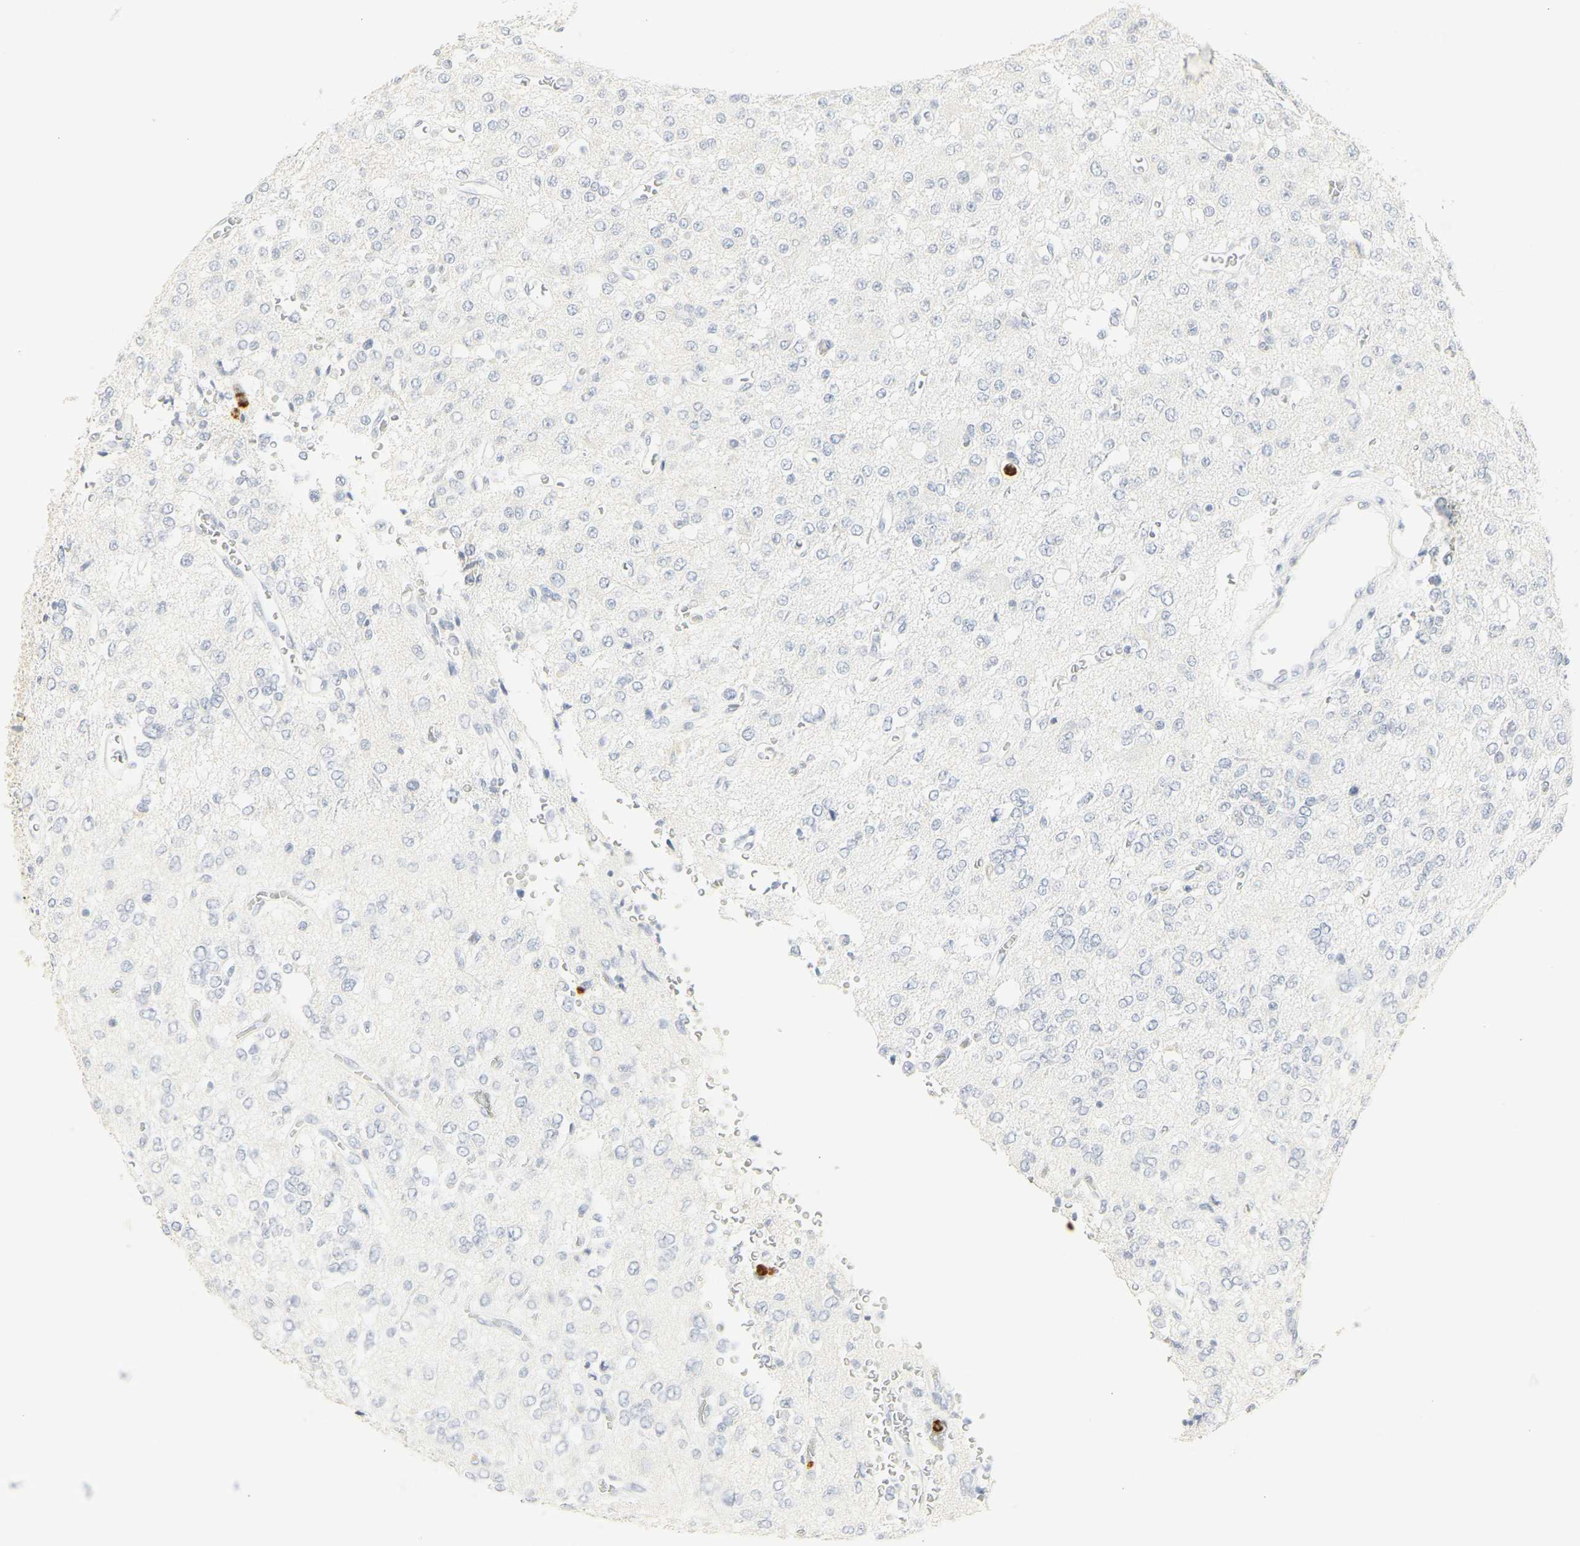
{"staining": {"intensity": "negative", "quantity": "none", "location": "none"}, "tissue": "glioma", "cell_type": "Tumor cells", "image_type": "cancer", "snomed": [{"axis": "morphology", "description": "Glioma, malignant, Low grade"}, {"axis": "topography", "description": "Brain"}], "caption": "This is an IHC photomicrograph of glioma. There is no staining in tumor cells.", "gene": "CEACAM5", "patient": {"sex": "male", "age": 38}}